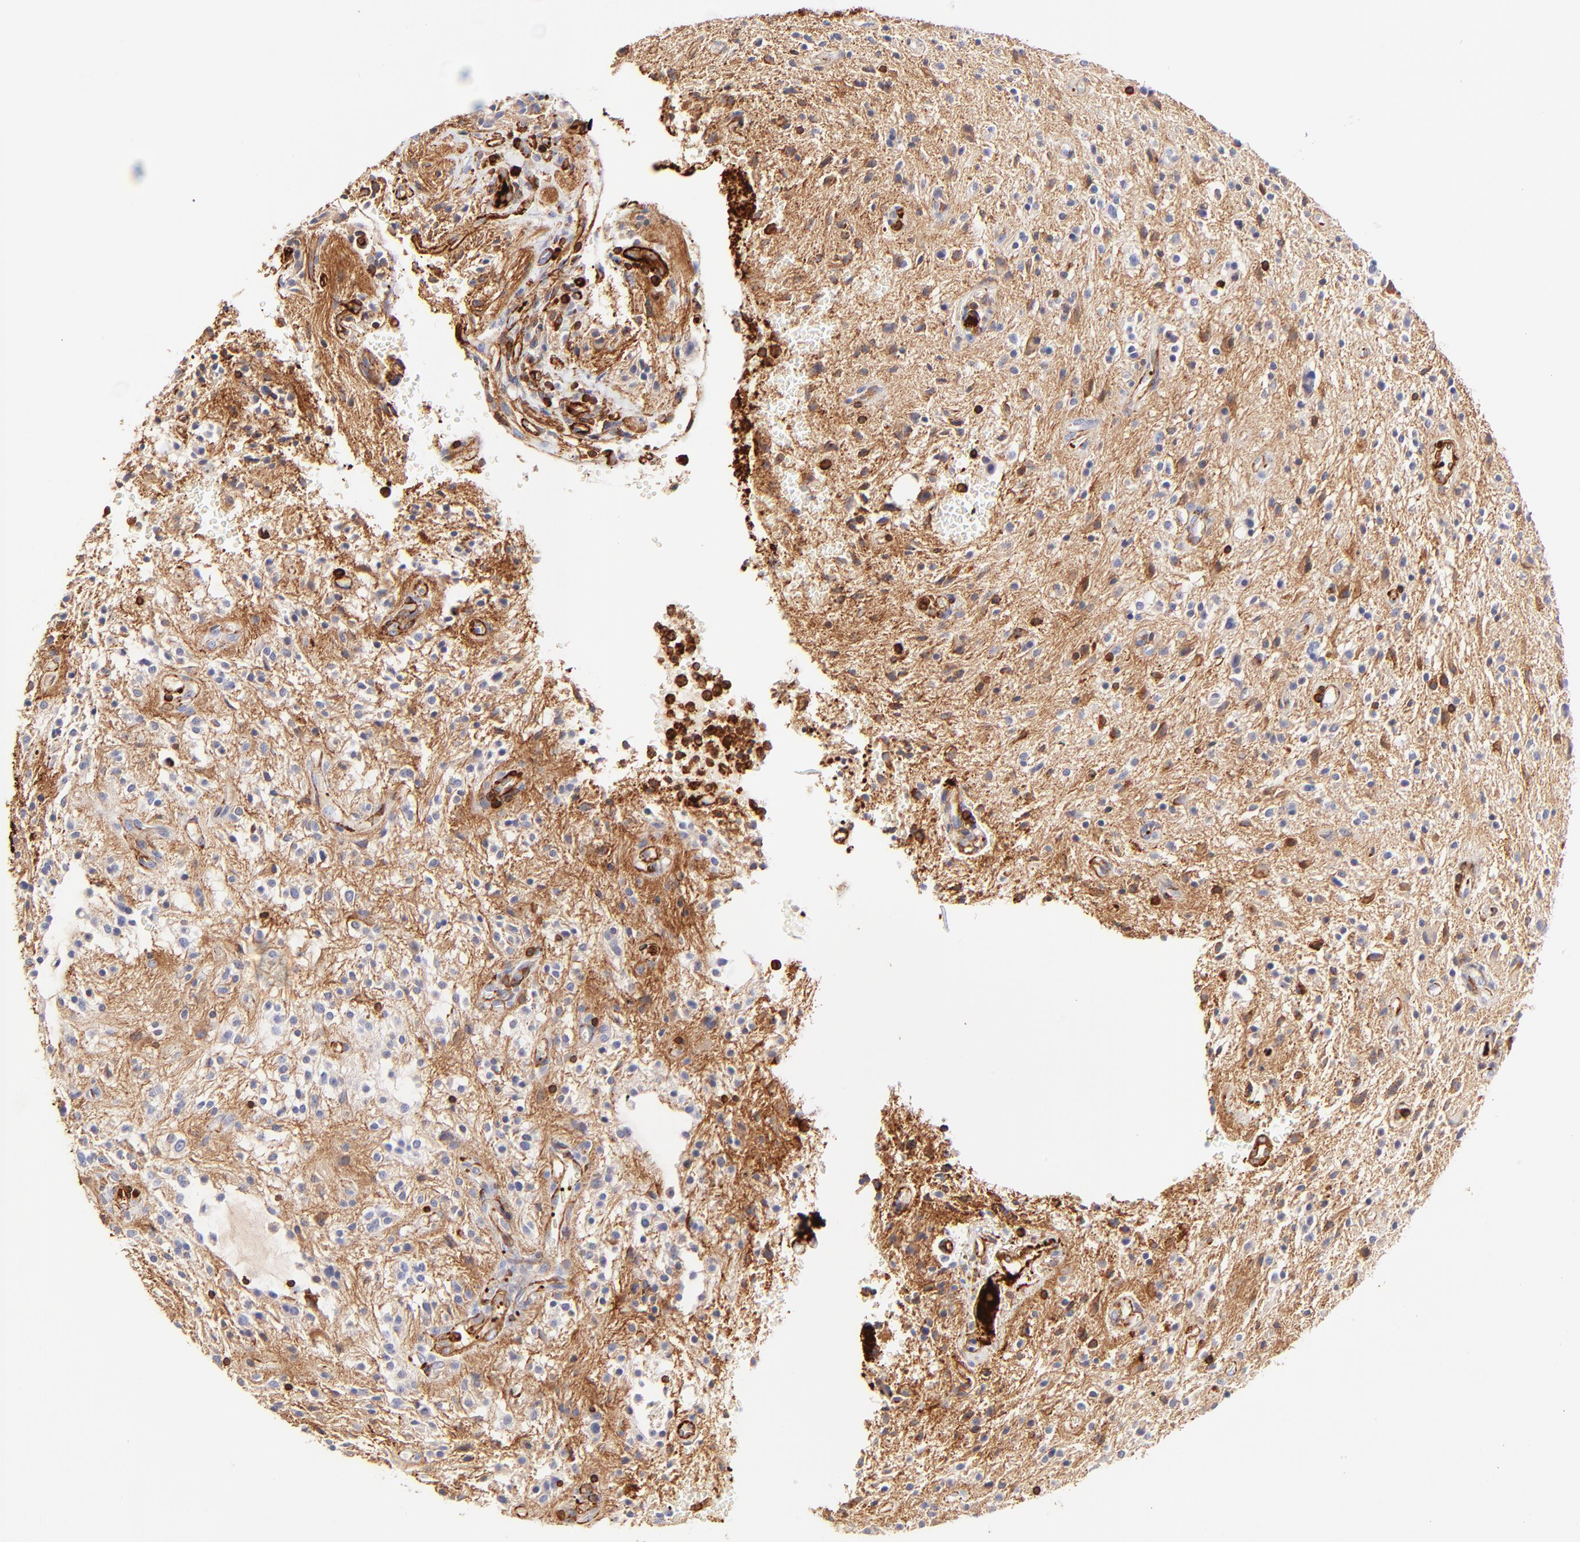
{"staining": {"intensity": "strong", "quantity": ">75%", "location": "cytoplasmic/membranous"}, "tissue": "glioma", "cell_type": "Tumor cells", "image_type": "cancer", "snomed": [{"axis": "morphology", "description": "Glioma, malignant, NOS"}, {"axis": "topography", "description": "Cerebellum"}], "caption": "IHC (DAB) staining of glioma shows strong cytoplasmic/membranous protein expression in about >75% of tumor cells.", "gene": "FLNA", "patient": {"sex": "female", "age": 10}}